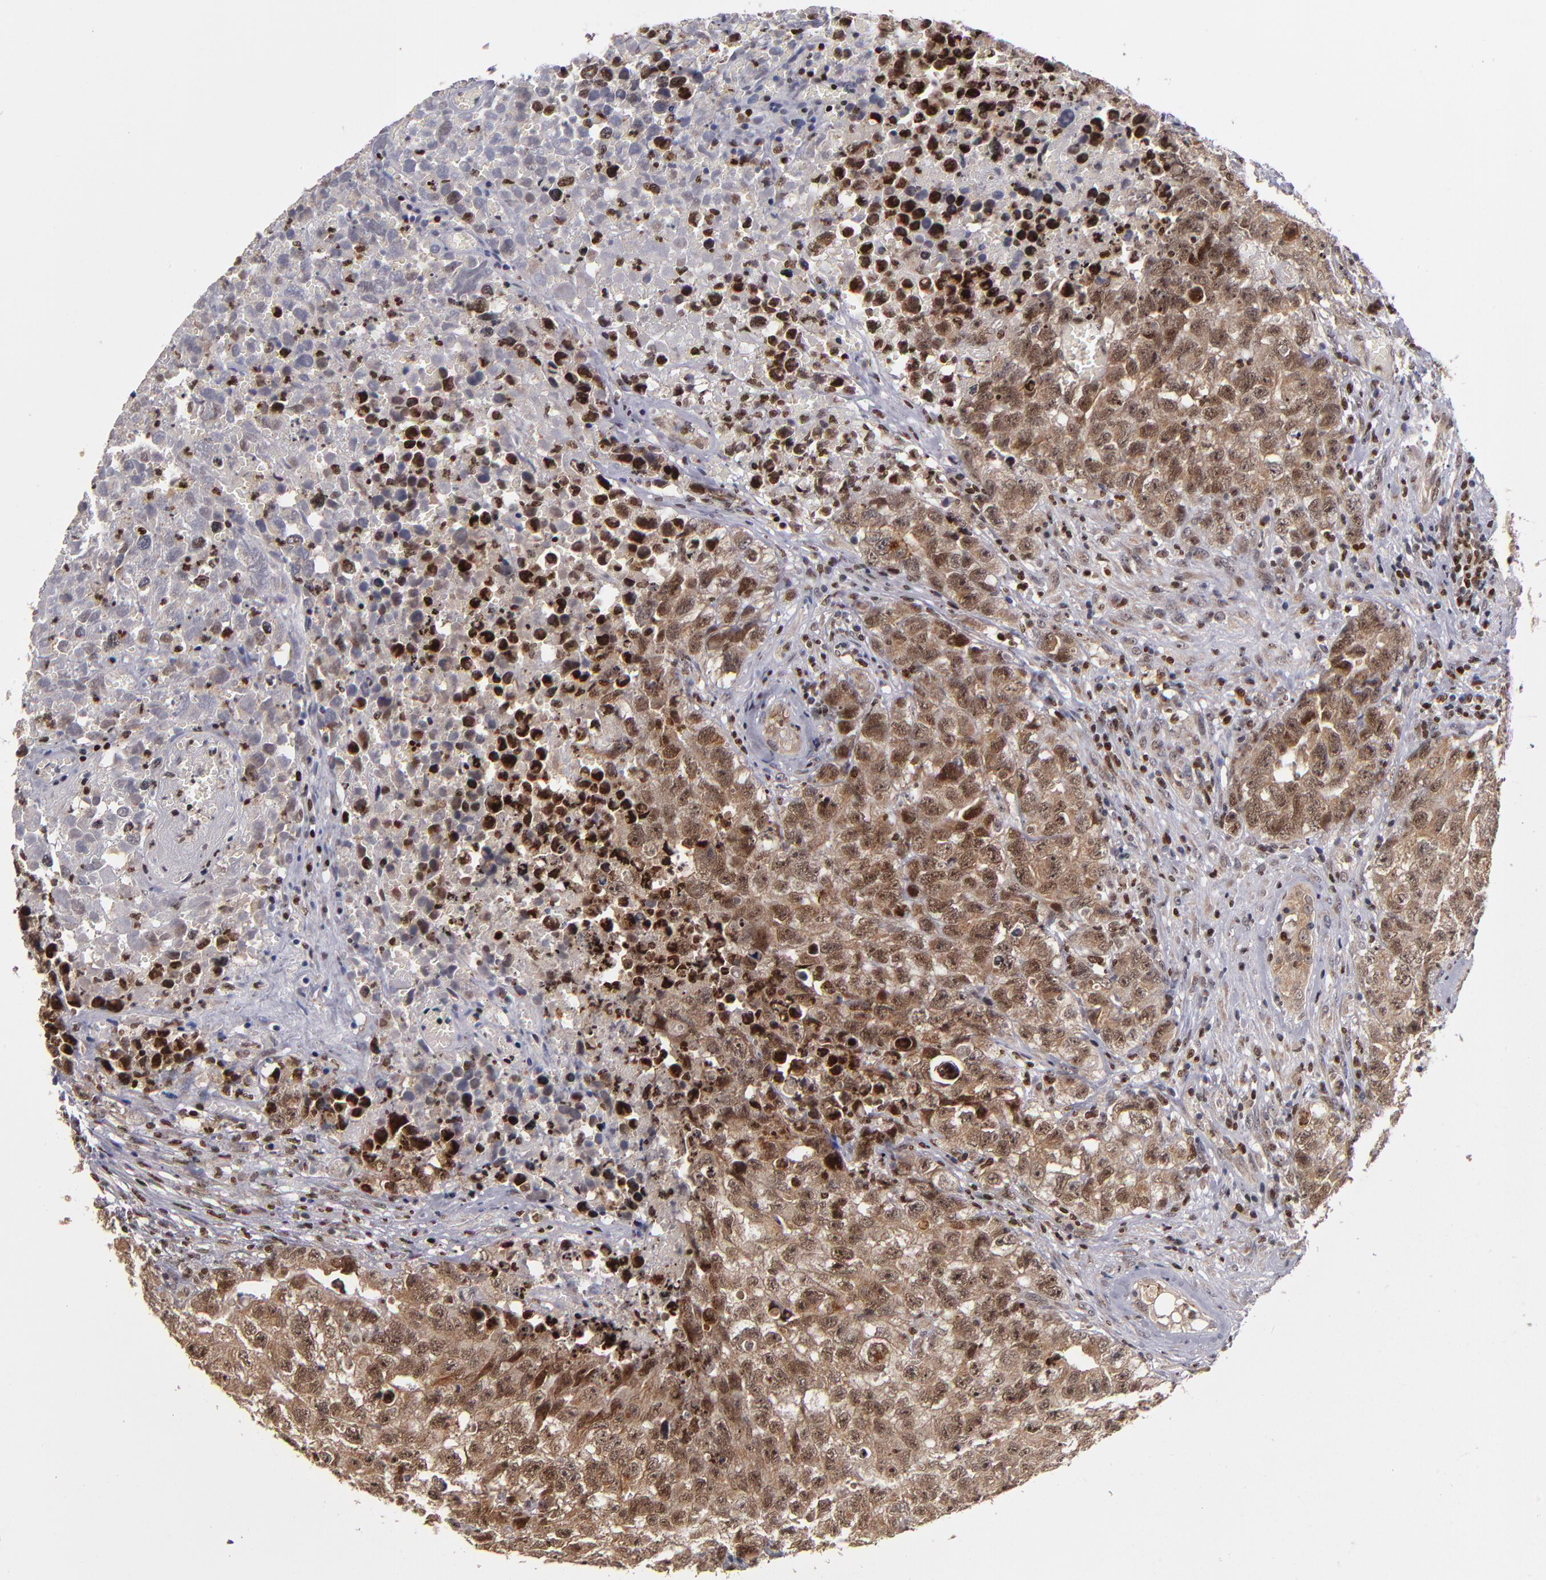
{"staining": {"intensity": "weak", "quantity": ">75%", "location": "cytoplasmic/membranous,nuclear"}, "tissue": "testis cancer", "cell_type": "Tumor cells", "image_type": "cancer", "snomed": [{"axis": "morphology", "description": "Carcinoma, Embryonal, NOS"}, {"axis": "topography", "description": "Testis"}], "caption": "This is a histology image of immunohistochemistry (IHC) staining of testis cancer (embryonal carcinoma), which shows weak positivity in the cytoplasmic/membranous and nuclear of tumor cells.", "gene": "KDM6A", "patient": {"sex": "male", "age": 31}}